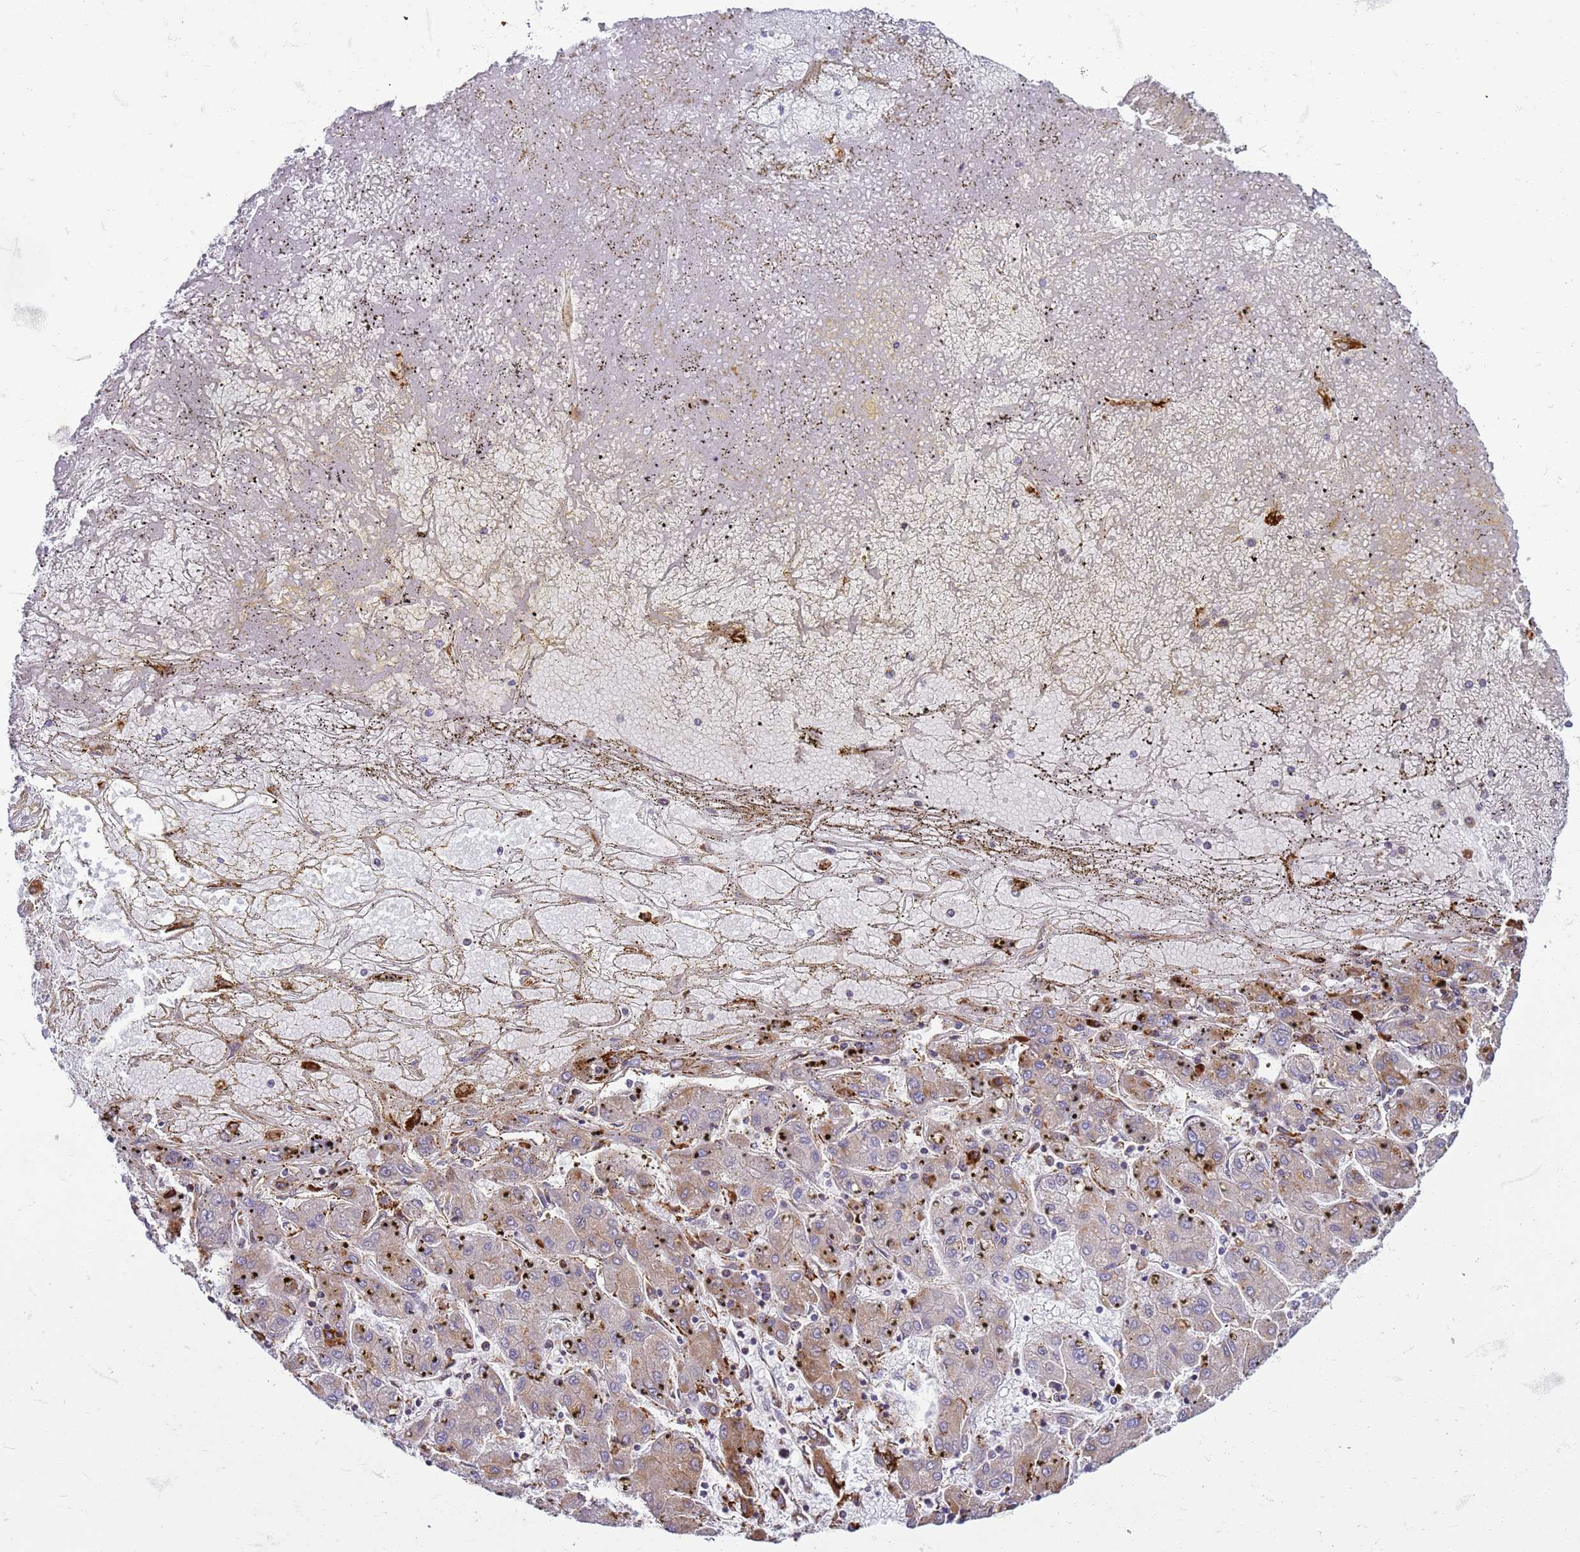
{"staining": {"intensity": "moderate", "quantity": "25%-75%", "location": "cytoplasmic/membranous"}, "tissue": "liver cancer", "cell_type": "Tumor cells", "image_type": "cancer", "snomed": [{"axis": "morphology", "description": "Carcinoma, Hepatocellular, NOS"}, {"axis": "topography", "description": "Liver"}], "caption": "Liver hepatocellular carcinoma tissue shows moderate cytoplasmic/membranous expression in approximately 25%-75% of tumor cells", "gene": "PDK3", "patient": {"sex": "male", "age": 72}}